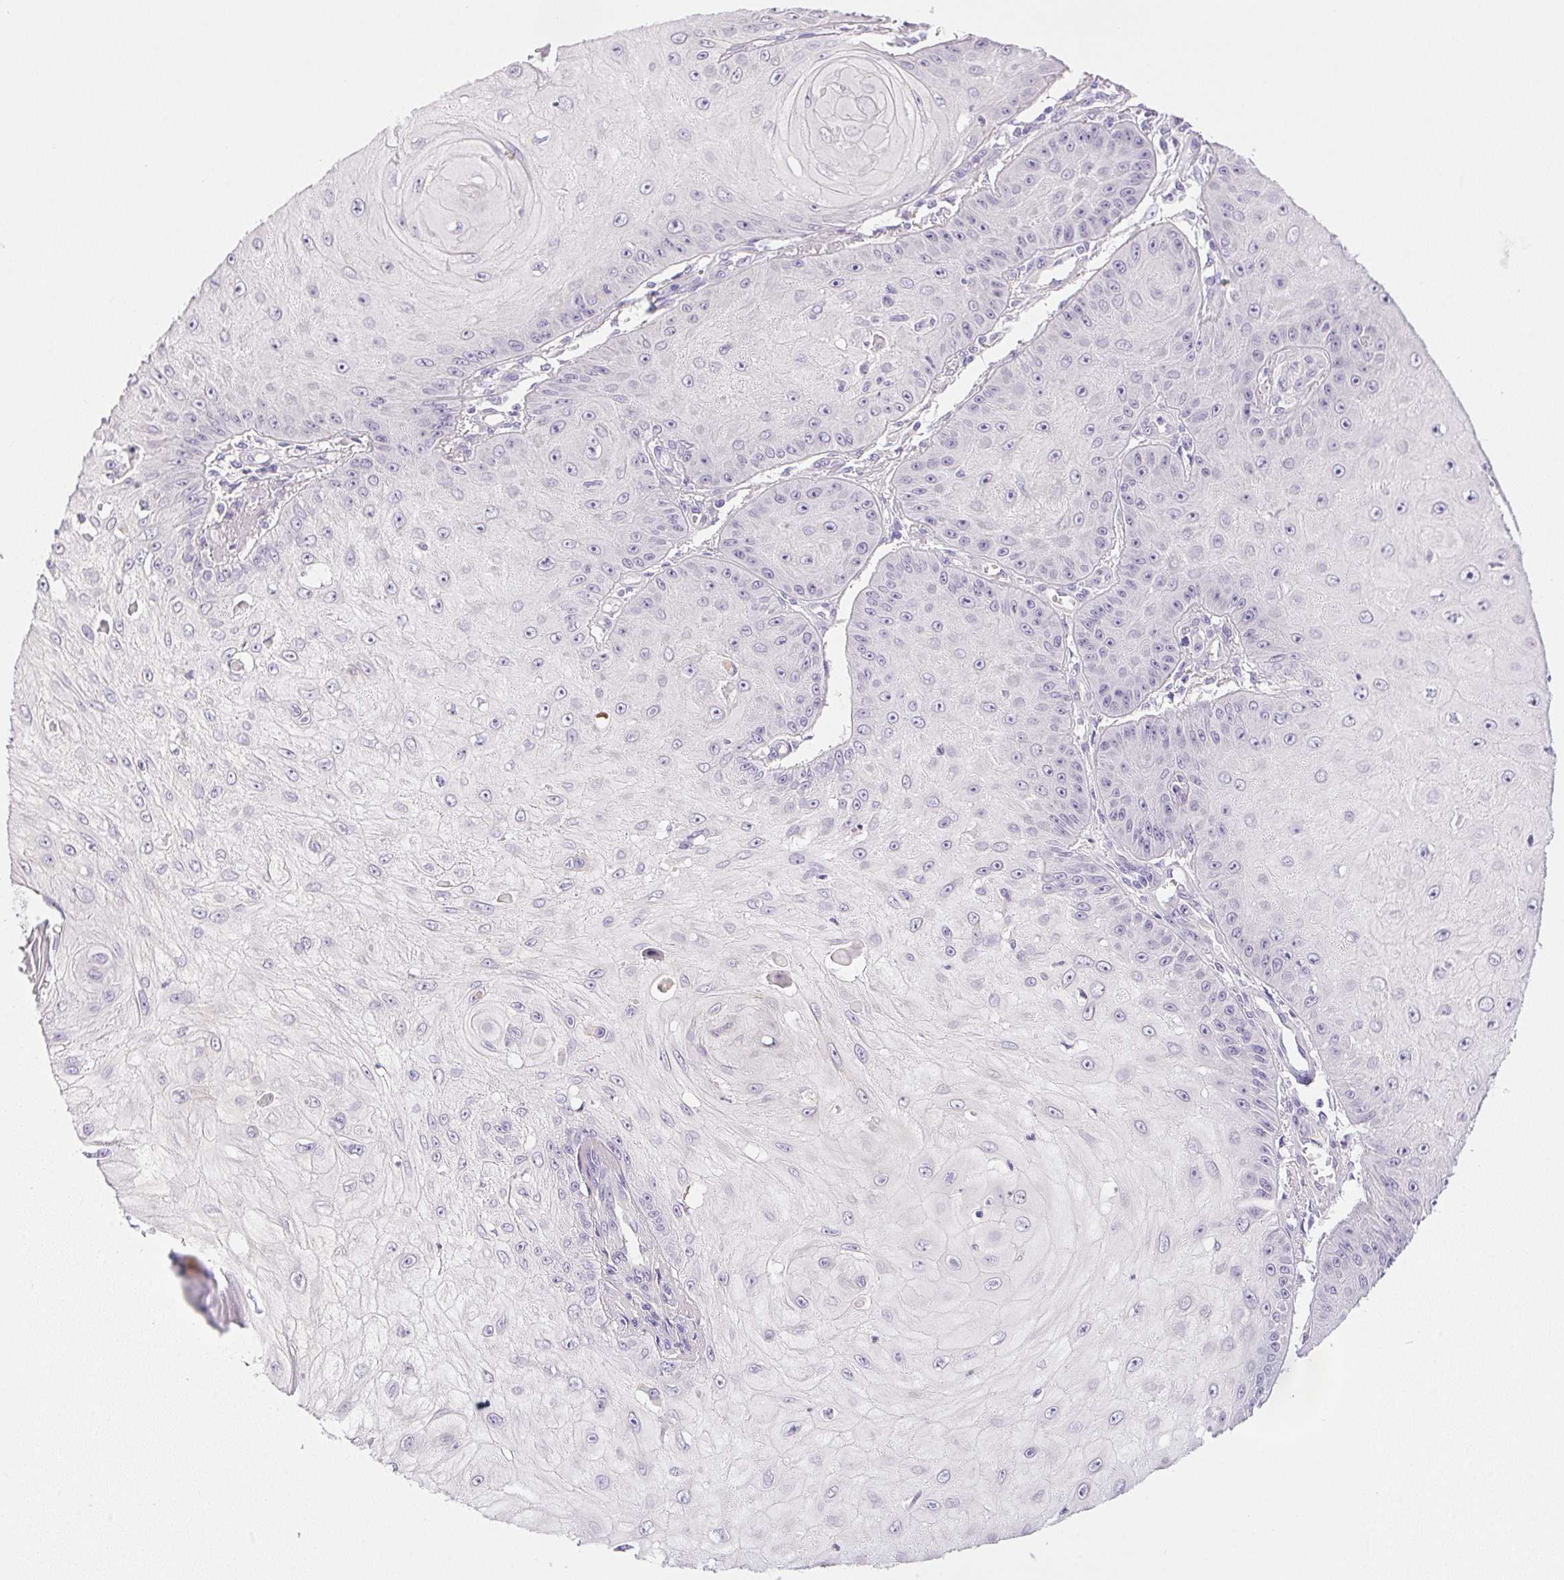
{"staining": {"intensity": "negative", "quantity": "none", "location": "none"}, "tissue": "skin cancer", "cell_type": "Tumor cells", "image_type": "cancer", "snomed": [{"axis": "morphology", "description": "Squamous cell carcinoma, NOS"}, {"axis": "topography", "description": "Skin"}], "caption": "This is a micrograph of IHC staining of skin squamous cell carcinoma, which shows no positivity in tumor cells.", "gene": "SLC17A7", "patient": {"sex": "male", "age": 70}}